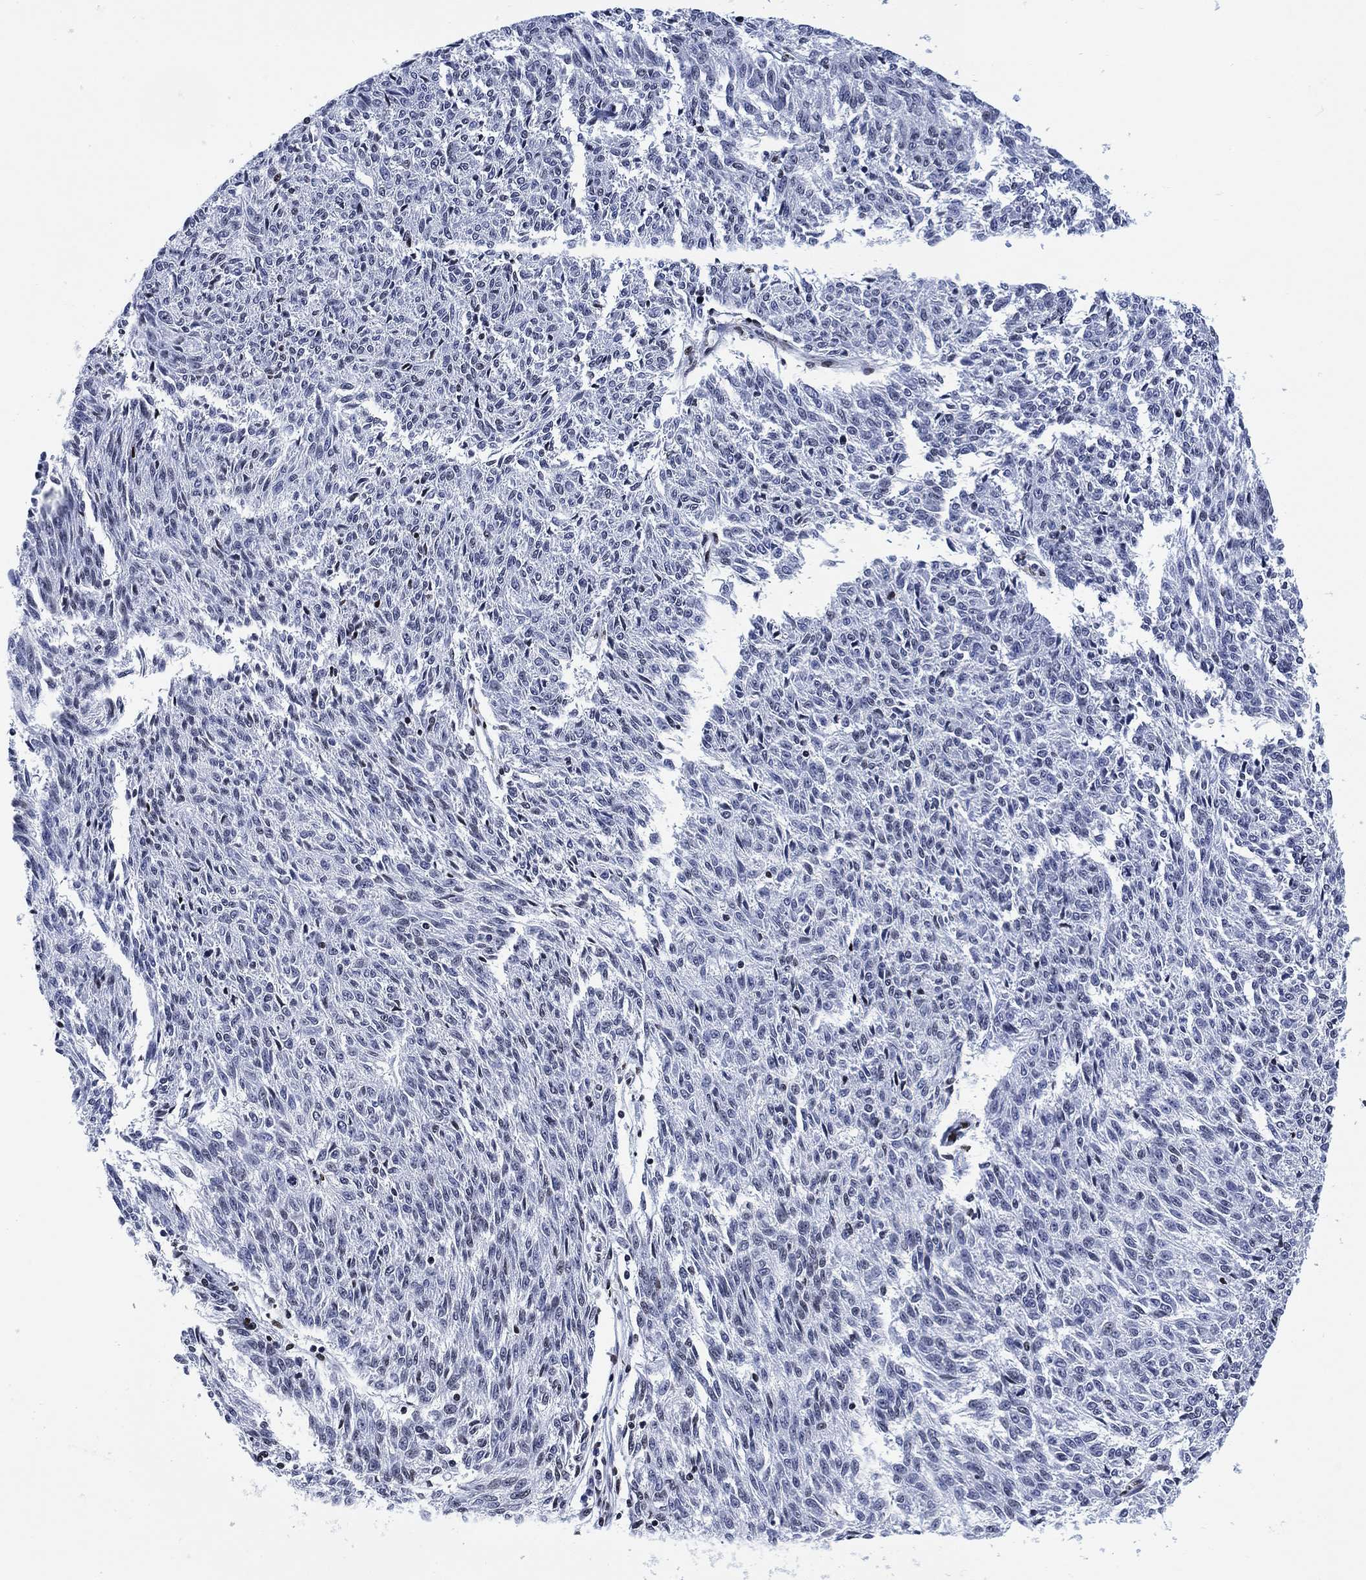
{"staining": {"intensity": "negative", "quantity": "none", "location": "none"}, "tissue": "melanoma", "cell_type": "Tumor cells", "image_type": "cancer", "snomed": [{"axis": "morphology", "description": "Malignant melanoma, NOS"}, {"axis": "topography", "description": "Skin"}], "caption": "An immunohistochemistry photomicrograph of malignant melanoma is shown. There is no staining in tumor cells of malignant melanoma.", "gene": "H1-10", "patient": {"sex": "female", "age": 72}}